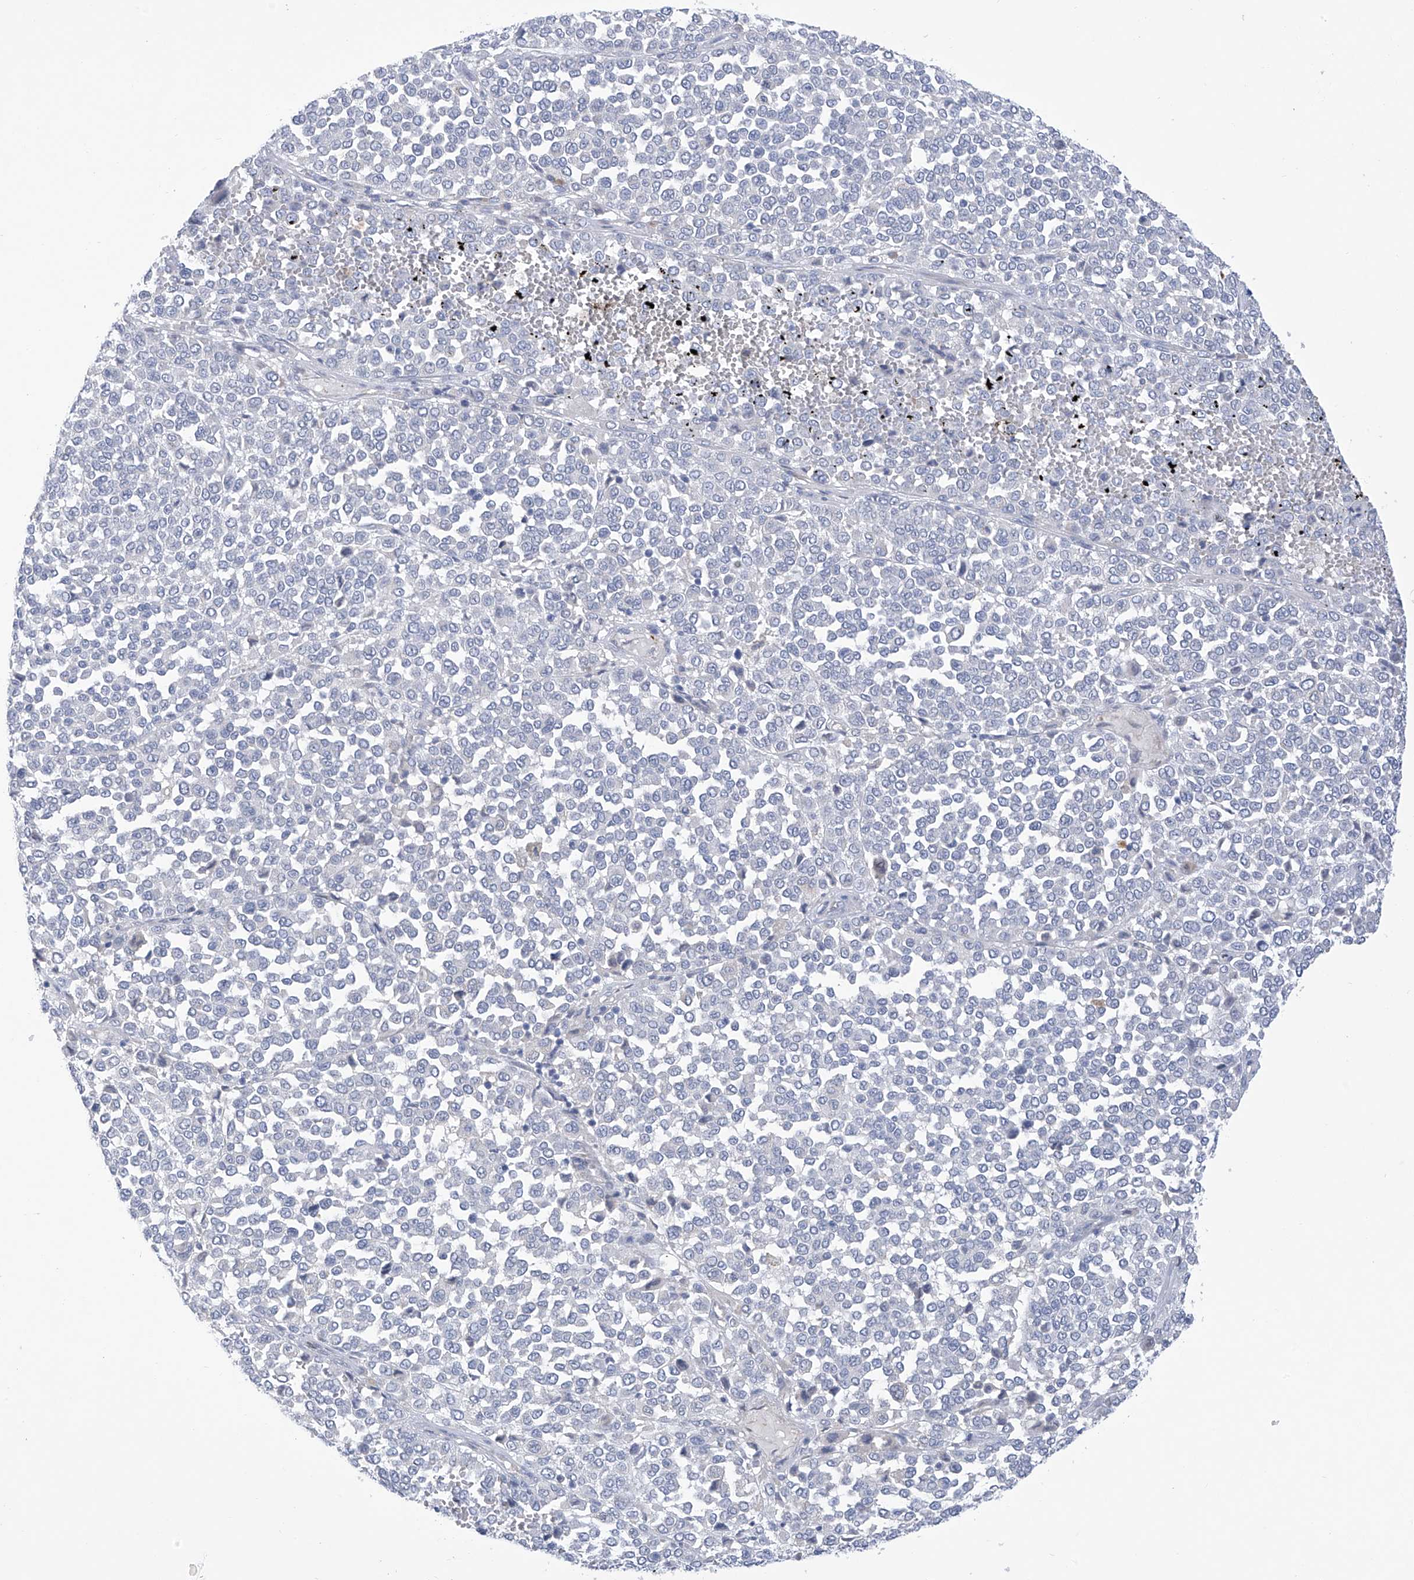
{"staining": {"intensity": "negative", "quantity": "none", "location": "none"}, "tissue": "melanoma", "cell_type": "Tumor cells", "image_type": "cancer", "snomed": [{"axis": "morphology", "description": "Malignant melanoma, Metastatic site"}, {"axis": "topography", "description": "Pancreas"}], "caption": "This is a micrograph of immunohistochemistry (IHC) staining of malignant melanoma (metastatic site), which shows no positivity in tumor cells.", "gene": "SLCO4A1", "patient": {"sex": "female", "age": 30}}